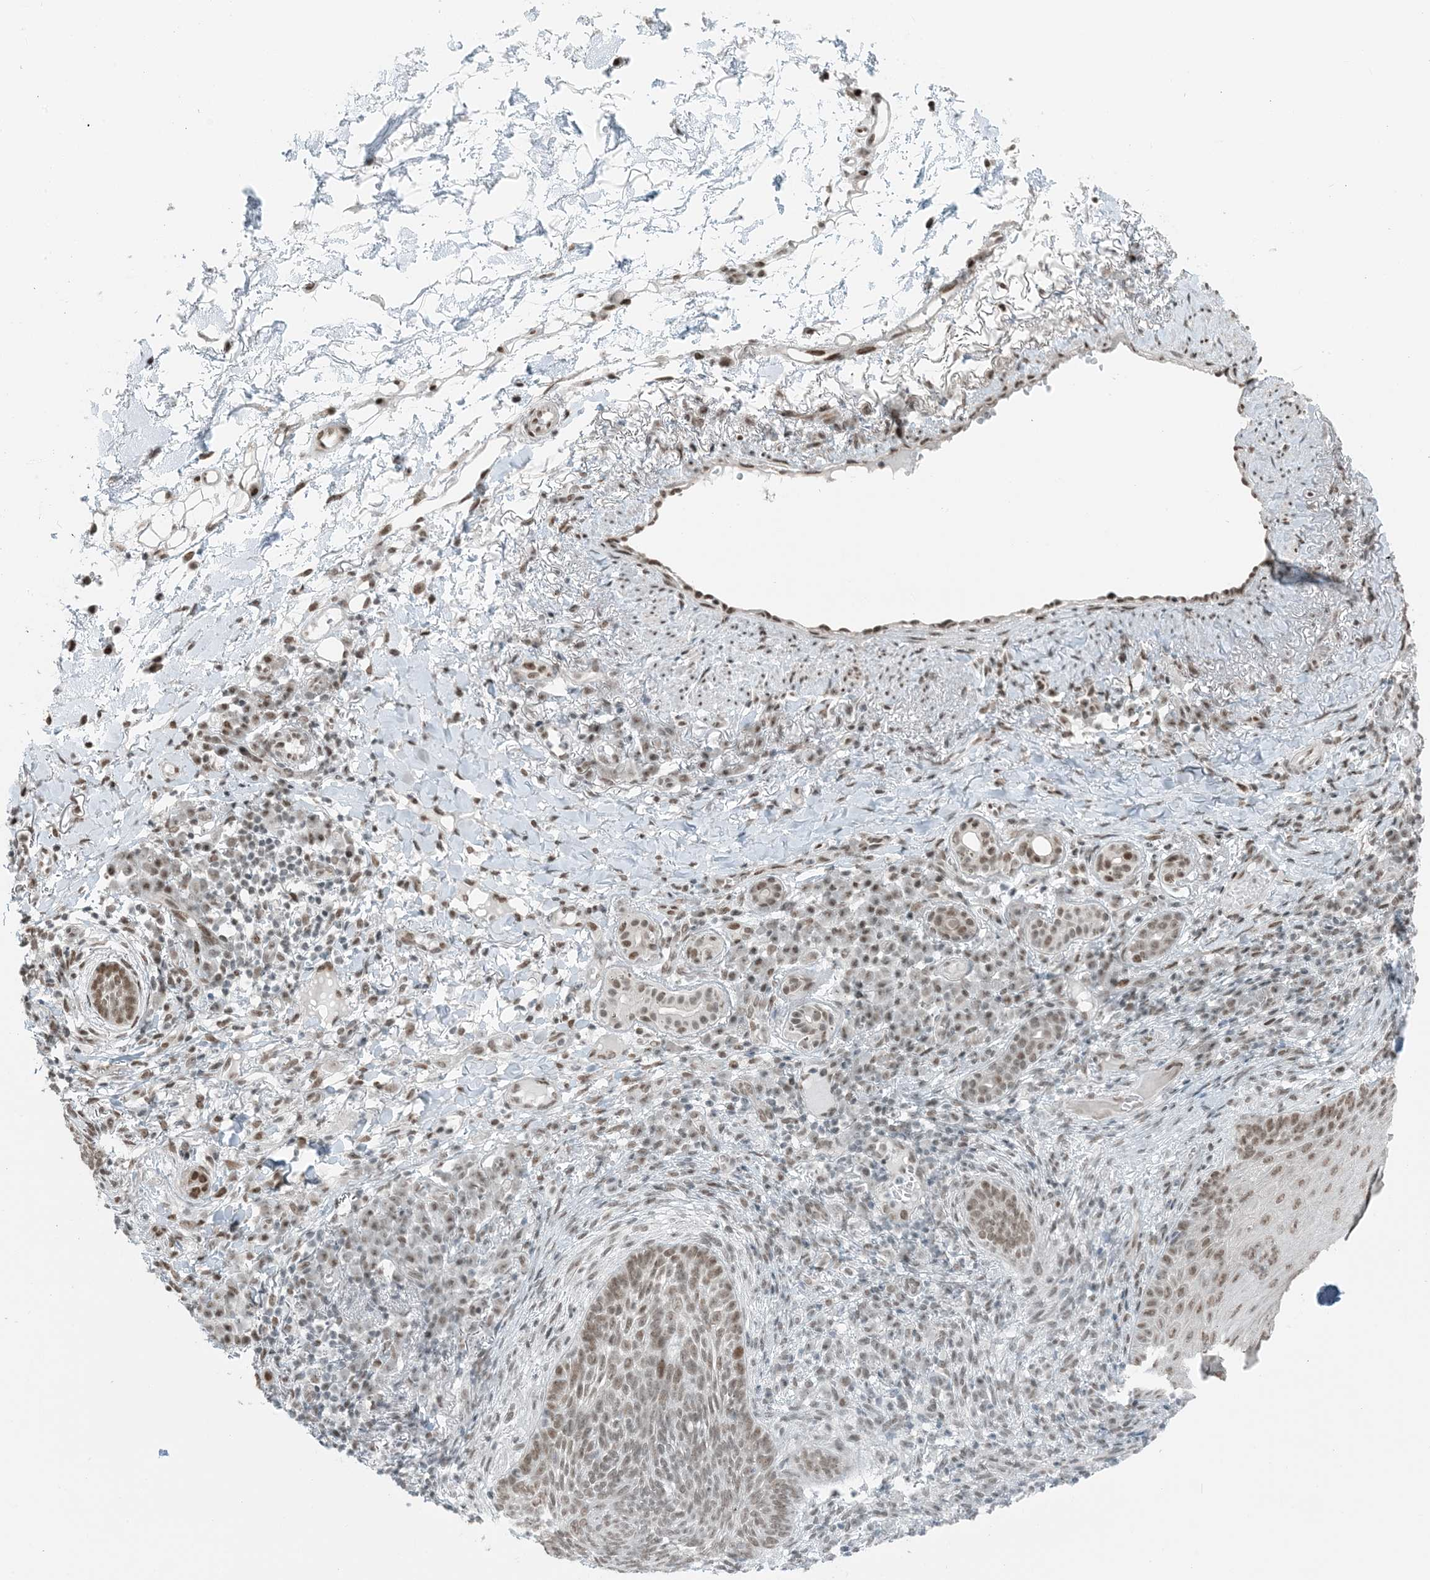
{"staining": {"intensity": "moderate", "quantity": "25%-75%", "location": "nuclear"}, "tissue": "skin cancer", "cell_type": "Tumor cells", "image_type": "cancer", "snomed": [{"axis": "morphology", "description": "Basal cell carcinoma"}, {"axis": "topography", "description": "Skin"}], "caption": "Tumor cells reveal medium levels of moderate nuclear positivity in about 25%-75% of cells in human skin cancer.", "gene": "ZNF500", "patient": {"sex": "male", "age": 85}}